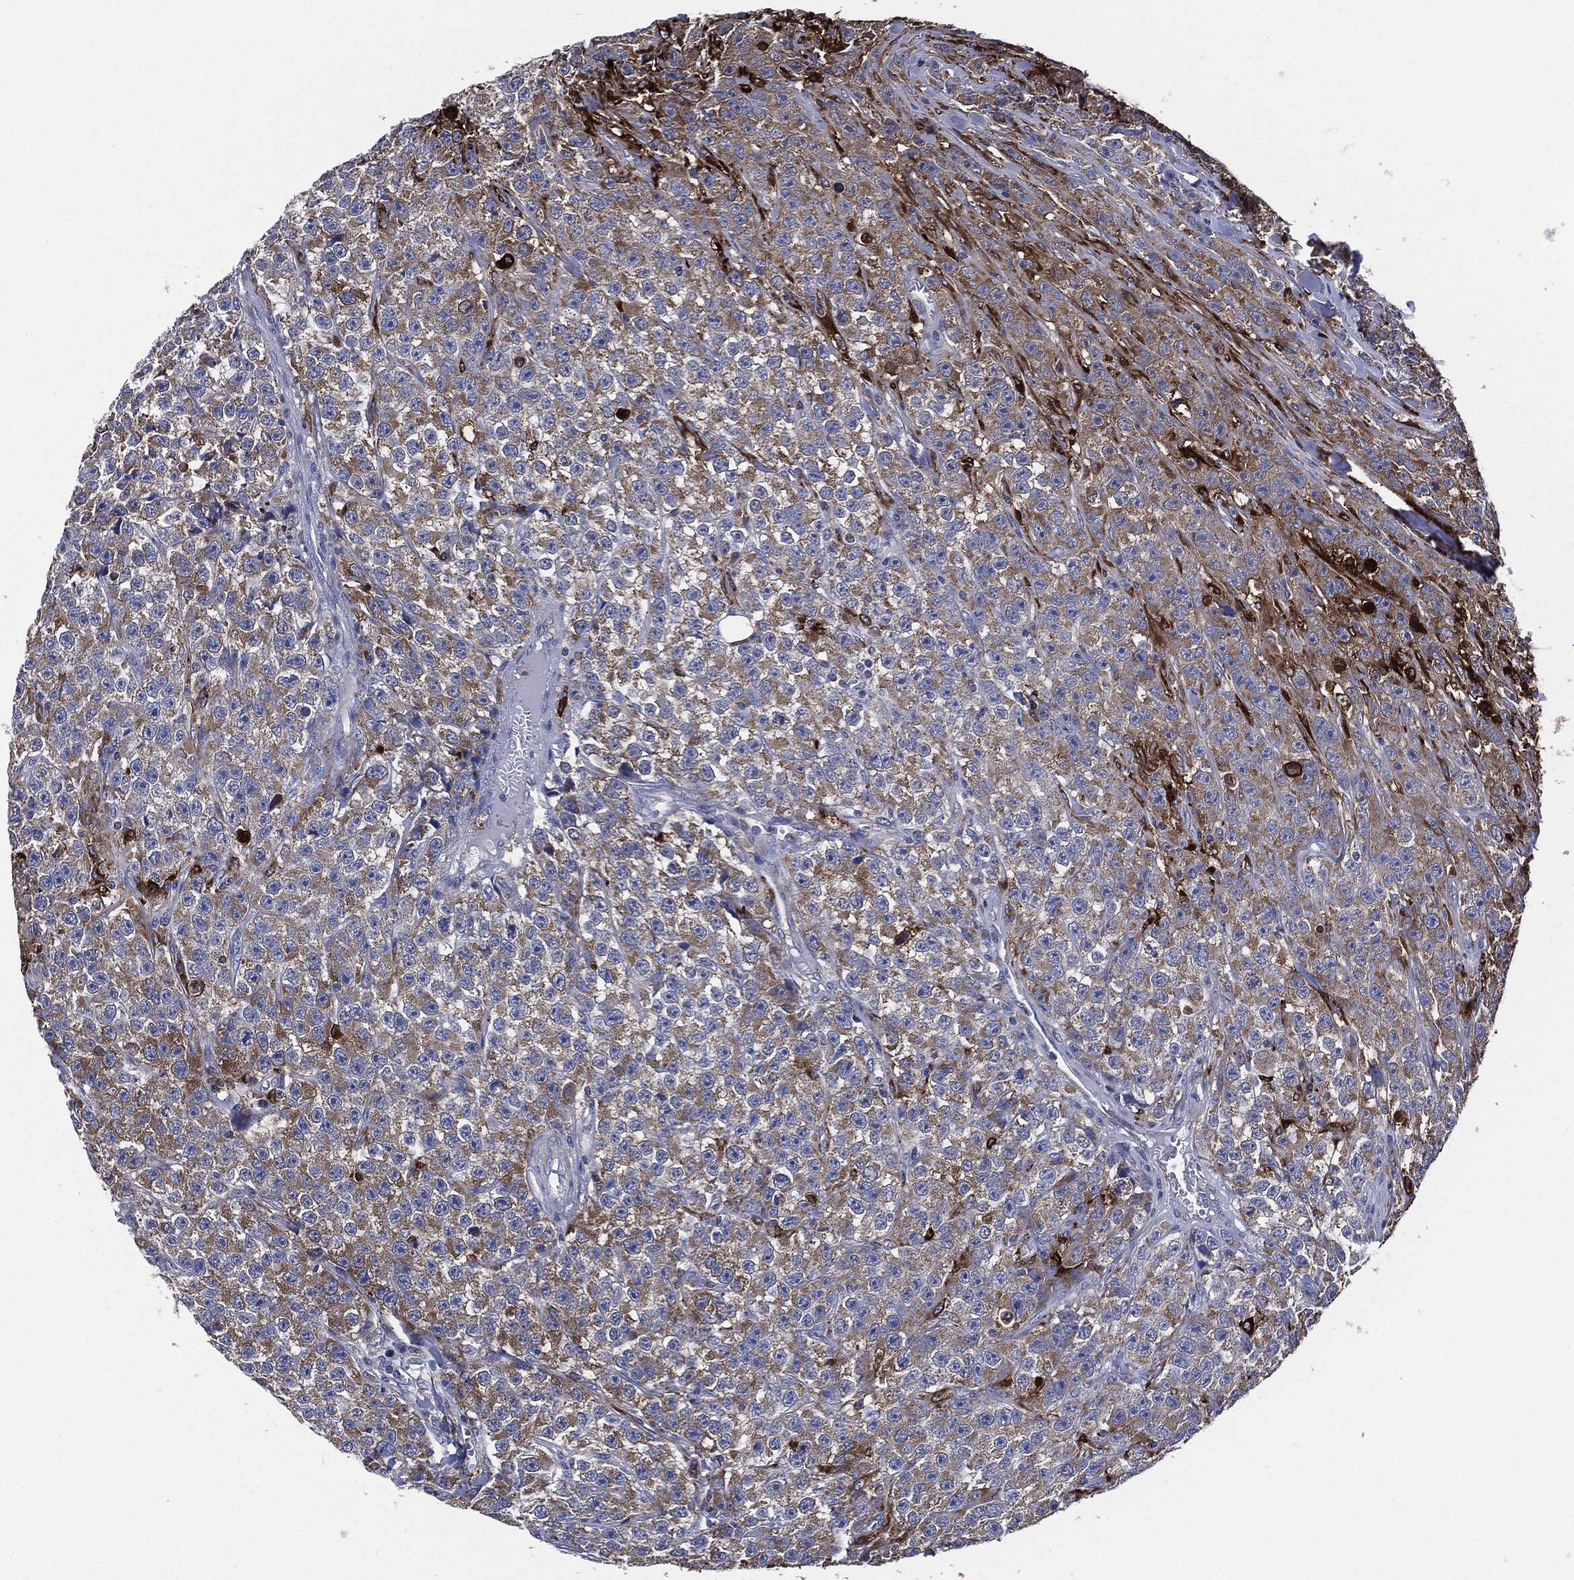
{"staining": {"intensity": "moderate", "quantity": "<25%", "location": "cytoplasmic/membranous"}, "tissue": "testis cancer", "cell_type": "Tumor cells", "image_type": "cancer", "snomed": [{"axis": "morphology", "description": "Seminoma, NOS"}, {"axis": "topography", "description": "Testis"}], "caption": "Brown immunohistochemical staining in human testis seminoma shows moderate cytoplasmic/membranous expression in approximately <25% of tumor cells.", "gene": "TMEM11", "patient": {"sex": "male", "age": 59}}